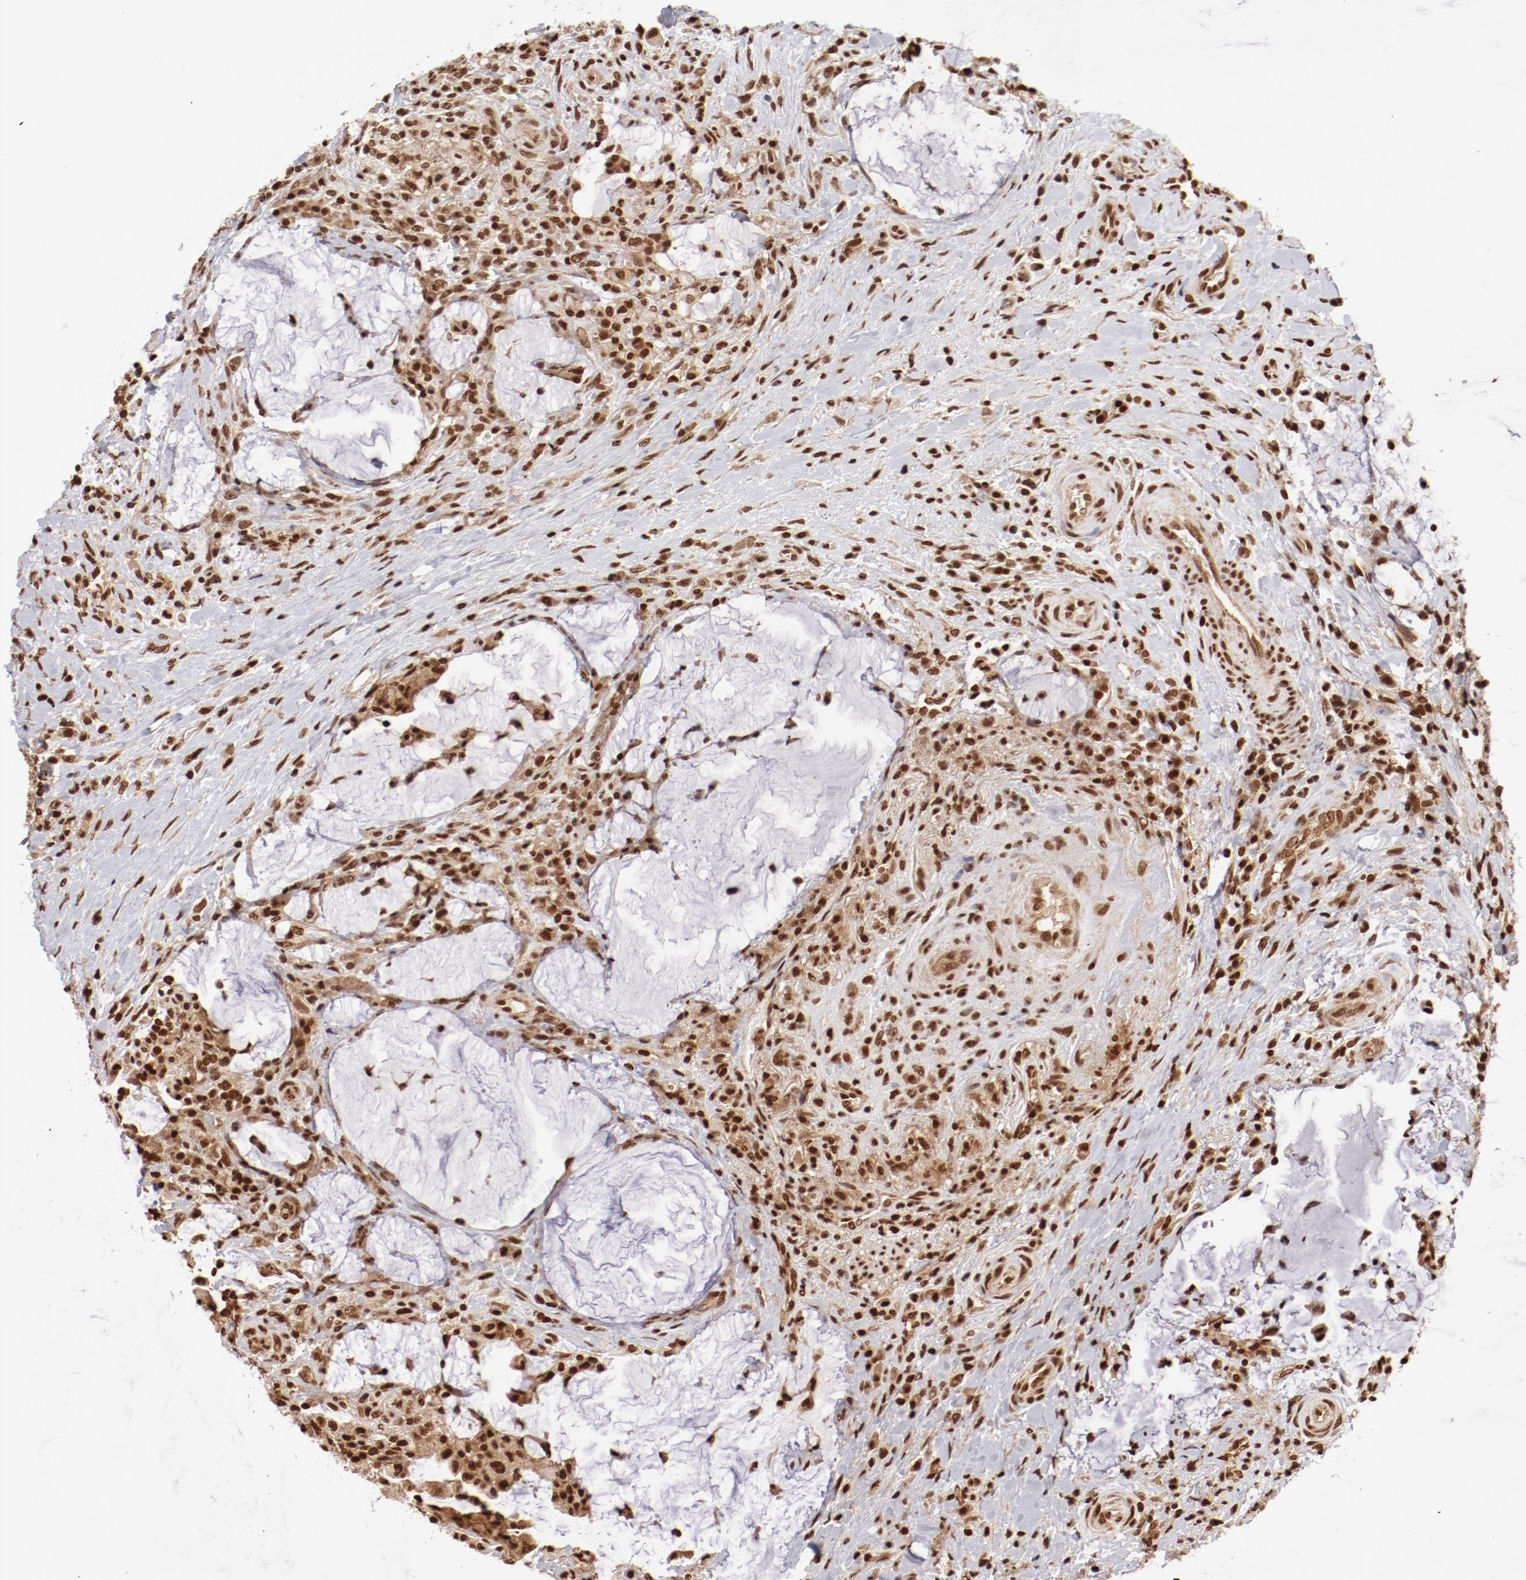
{"staining": {"intensity": "moderate", "quantity": ">75%", "location": "nuclear"}, "tissue": "colorectal cancer", "cell_type": "Tumor cells", "image_type": "cancer", "snomed": [{"axis": "morphology", "description": "Adenocarcinoma, NOS"}, {"axis": "topography", "description": "Rectum"}], "caption": "About >75% of tumor cells in adenocarcinoma (colorectal) display moderate nuclear protein positivity as visualized by brown immunohistochemical staining.", "gene": "ABL2", "patient": {"sex": "female", "age": 71}}